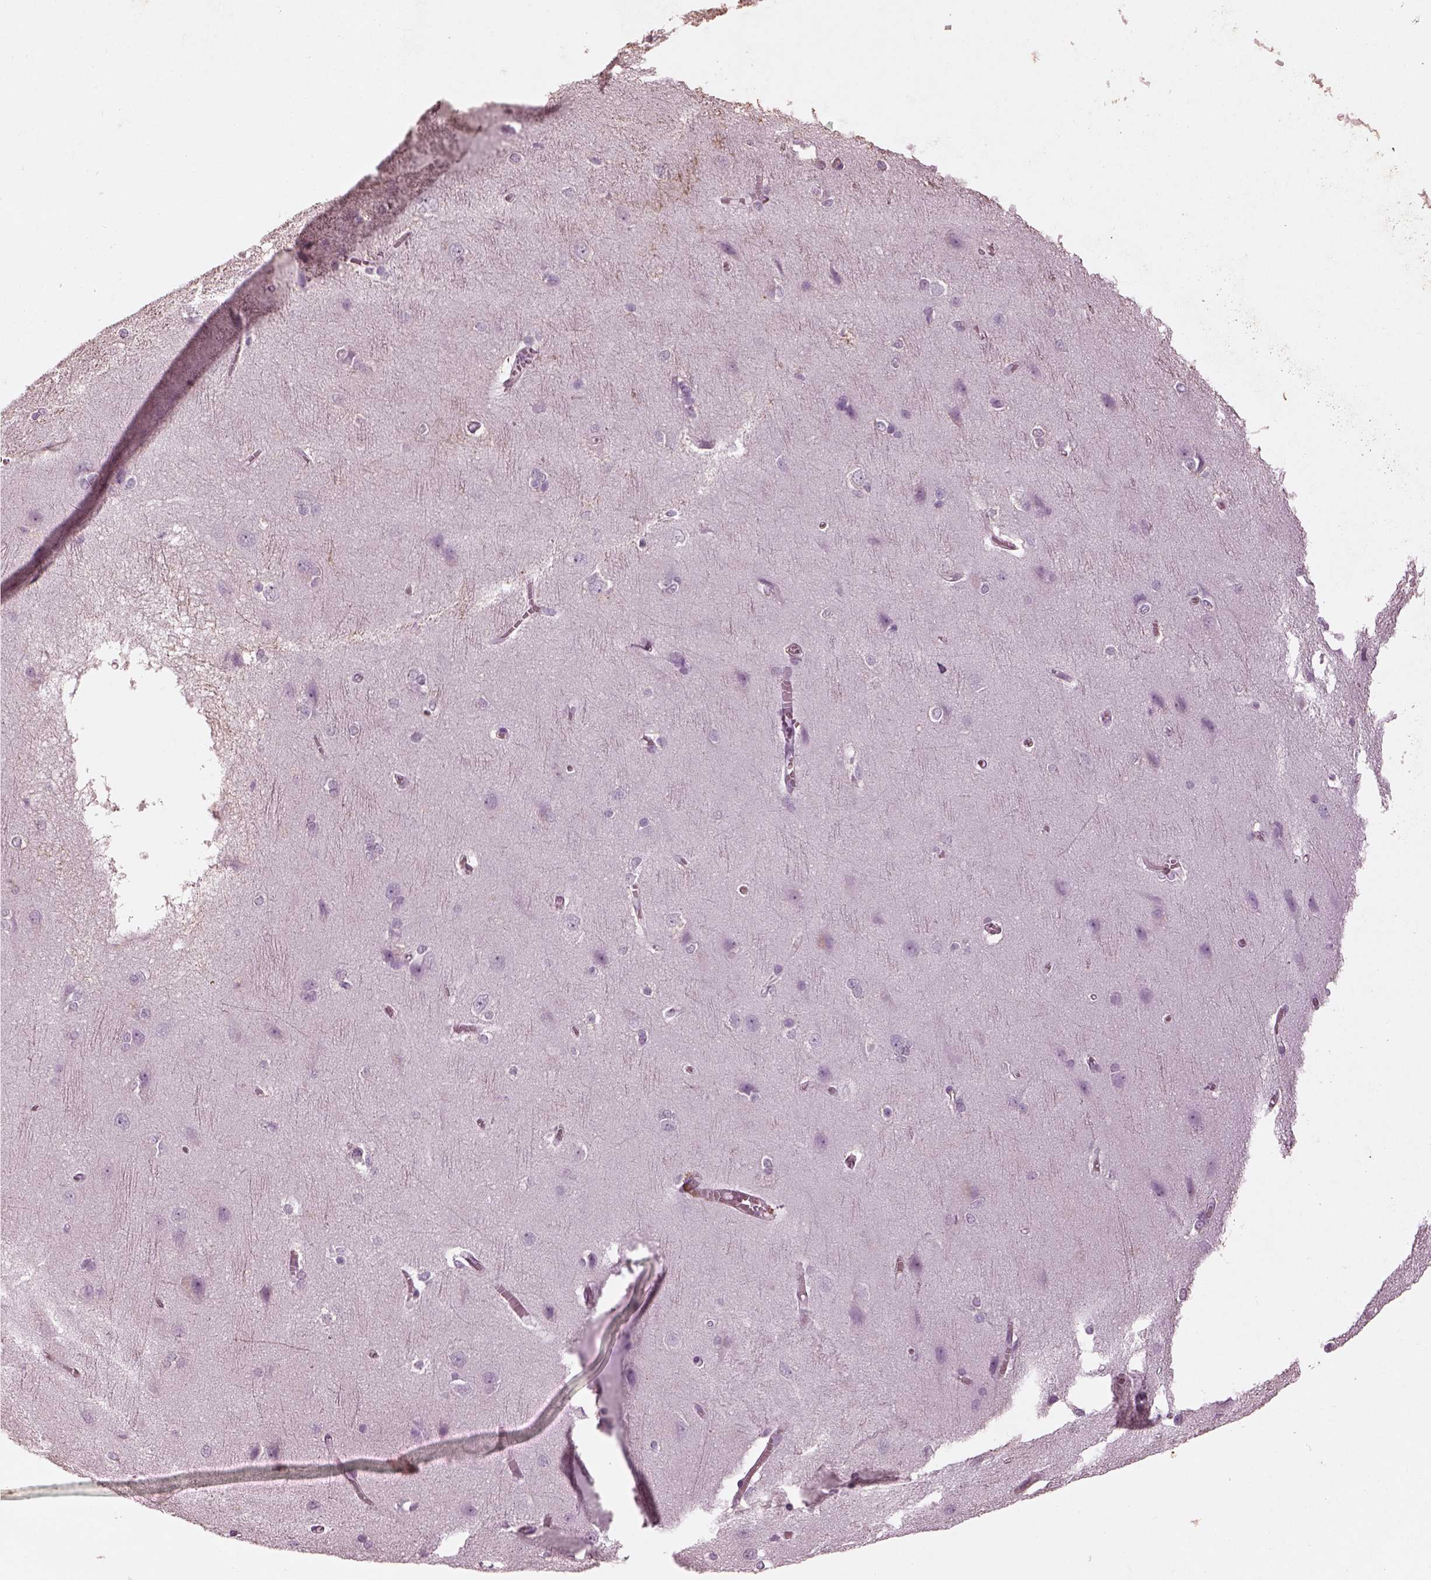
{"staining": {"intensity": "negative", "quantity": "none", "location": "none"}, "tissue": "cerebral cortex", "cell_type": "Endothelial cells", "image_type": "normal", "snomed": [{"axis": "morphology", "description": "Normal tissue, NOS"}, {"axis": "topography", "description": "Cerebral cortex"}], "caption": "This is an immunohistochemistry photomicrograph of unremarkable cerebral cortex. There is no expression in endothelial cells.", "gene": "ENSG00000289258", "patient": {"sex": "male", "age": 37}}